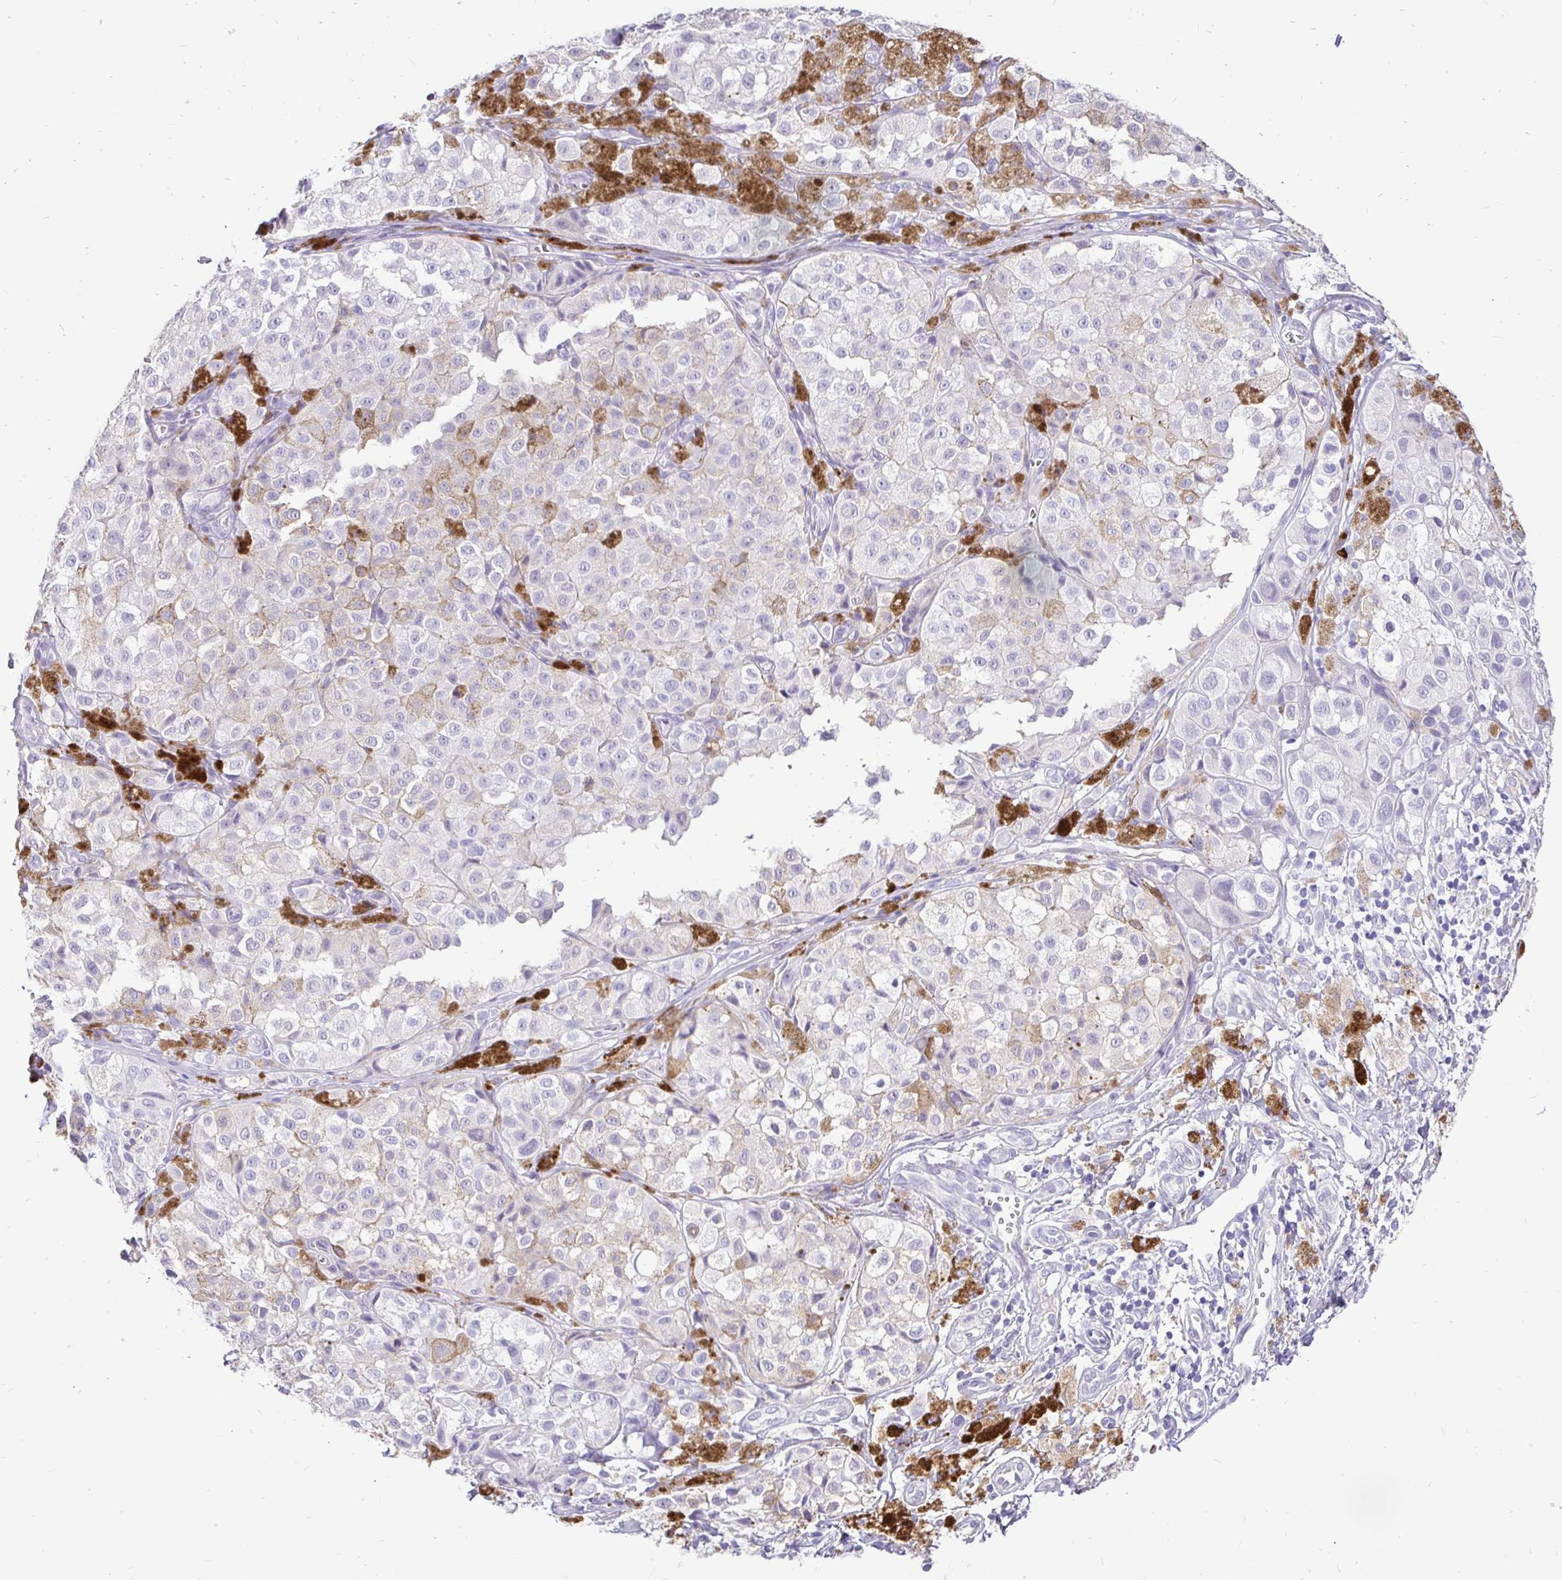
{"staining": {"intensity": "moderate", "quantity": "<25%", "location": "cytoplasmic/membranous"}, "tissue": "melanoma", "cell_type": "Tumor cells", "image_type": "cancer", "snomed": [{"axis": "morphology", "description": "Malignant melanoma, NOS"}, {"axis": "topography", "description": "Skin"}], "caption": "Melanoma stained for a protein (brown) shows moderate cytoplasmic/membranous positive expression in about <25% of tumor cells.", "gene": "TAF1D", "patient": {"sex": "male", "age": 61}}